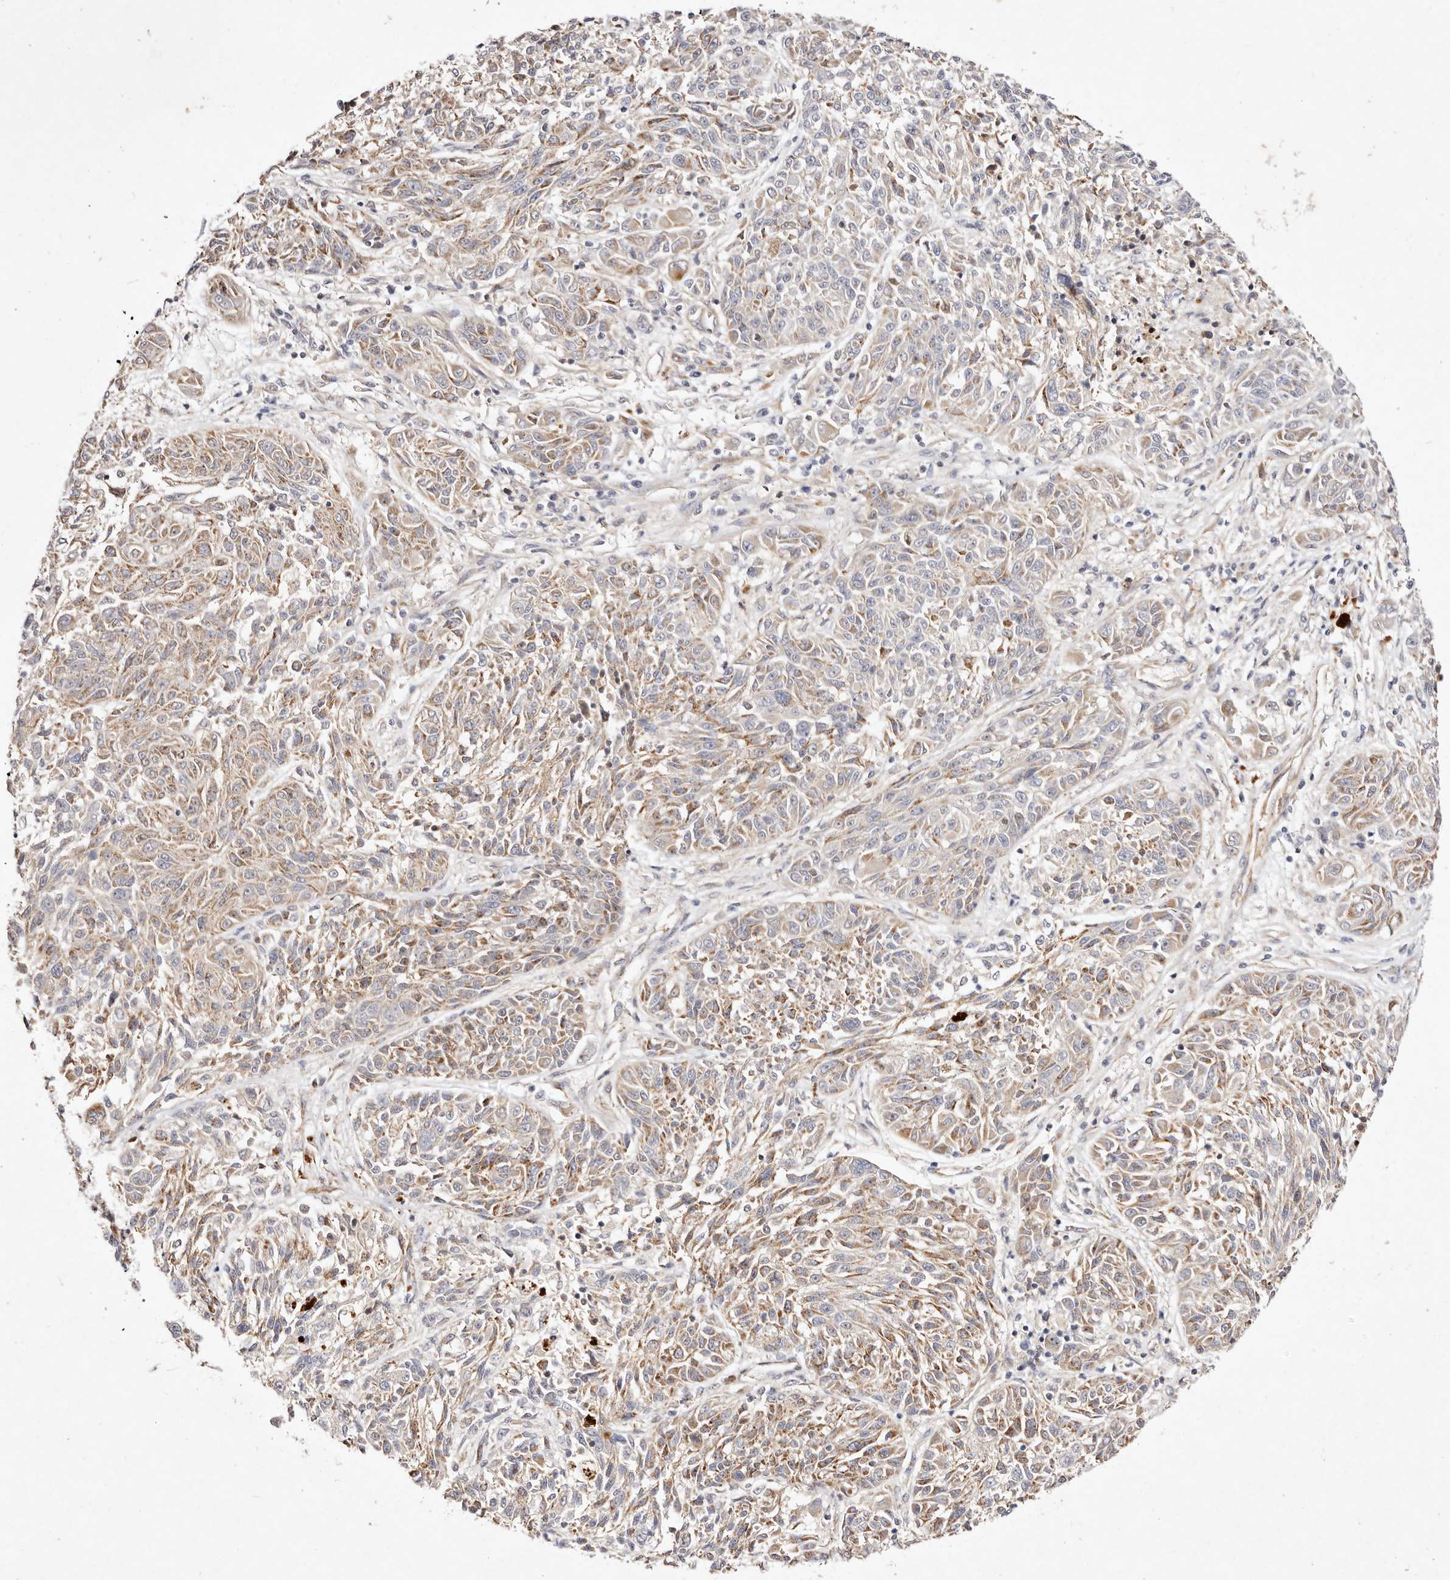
{"staining": {"intensity": "weak", "quantity": ">75%", "location": "cytoplasmic/membranous"}, "tissue": "melanoma", "cell_type": "Tumor cells", "image_type": "cancer", "snomed": [{"axis": "morphology", "description": "Malignant melanoma, NOS"}, {"axis": "topography", "description": "Skin"}], "caption": "Immunohistochemical staining of human melanoma demonstrates weak cytoplasmic/membranous protein expression in about >75% of tumor cells.", "gene": "MTMR11", "patient": {"sex": "male", "age": 53}}